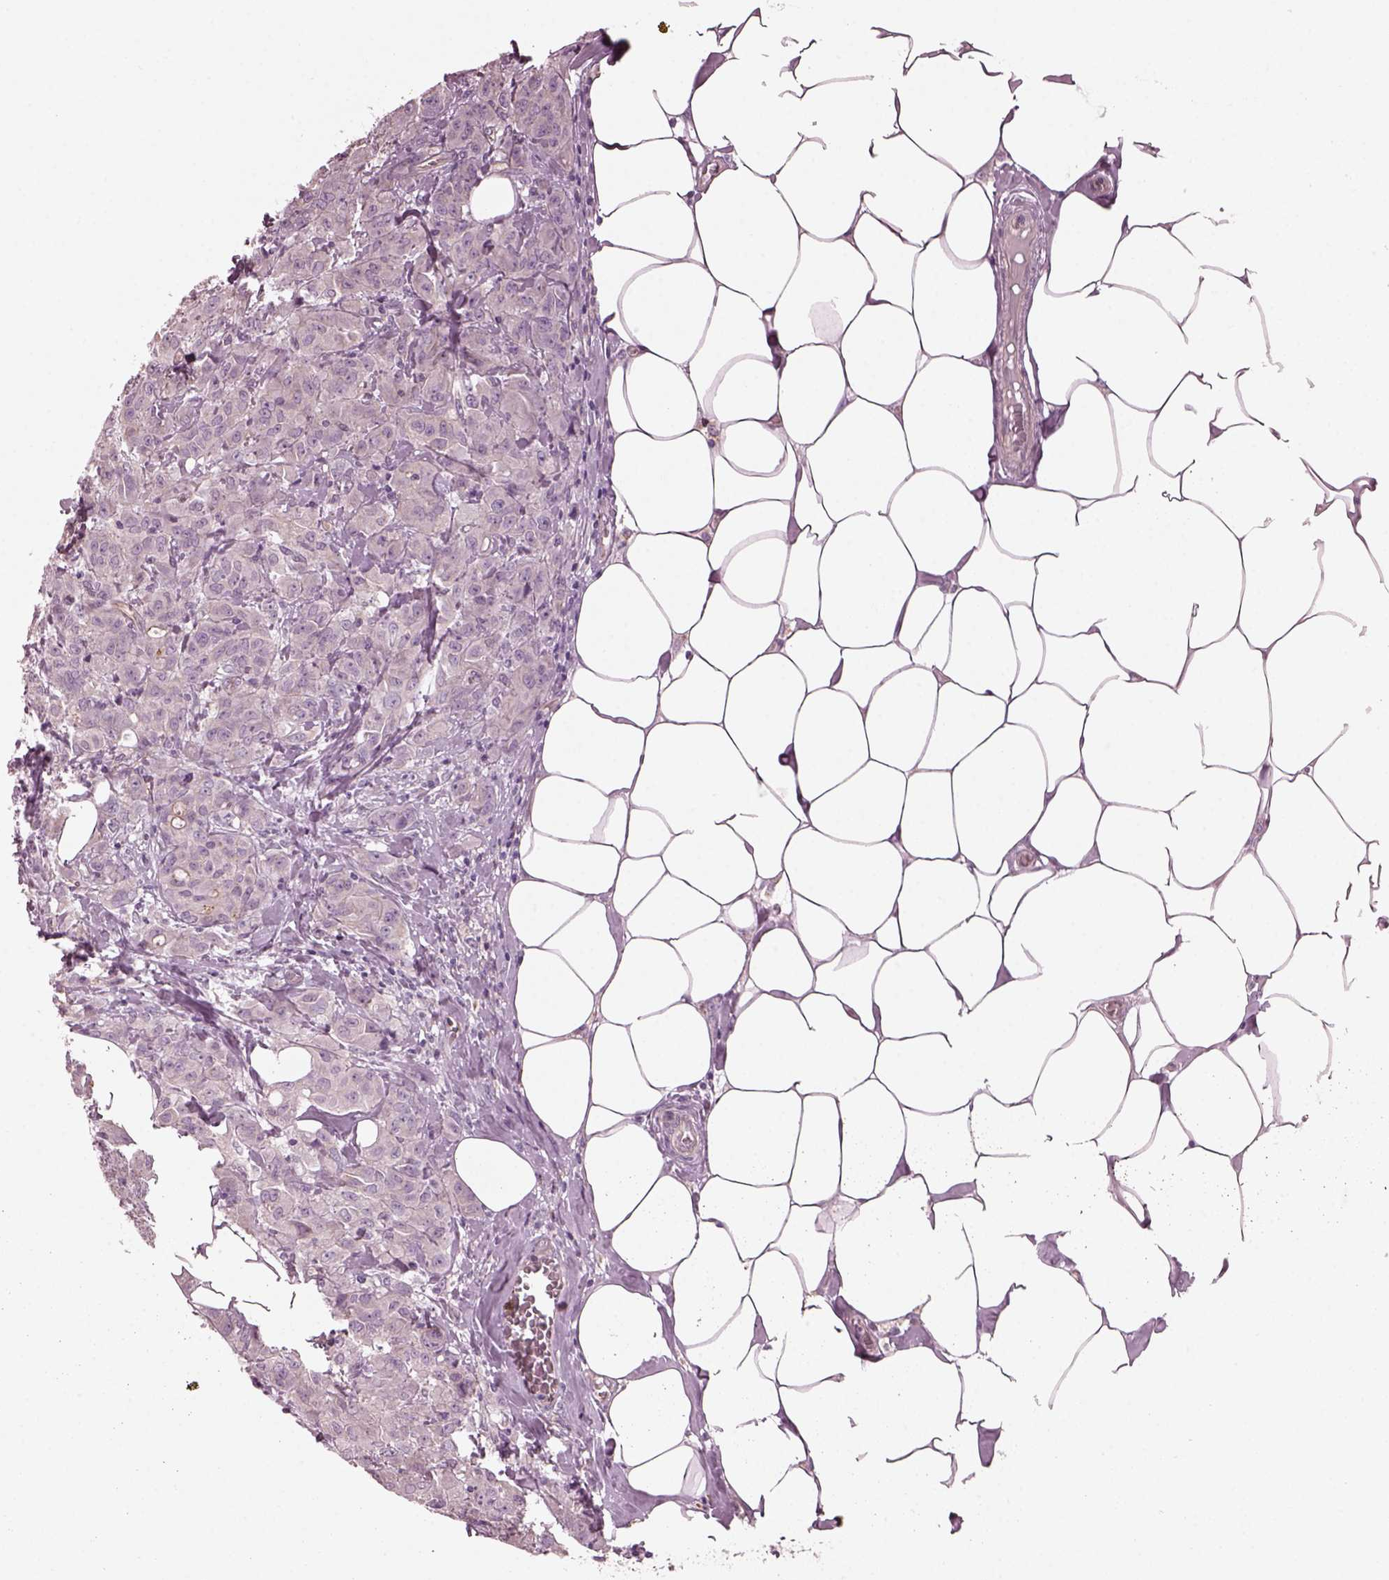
{"staining": {"intensity": "negative", "quantity": "none", "location": "none"}, "tissue": "breast cancer", "cell_type": "Tumor cells", "image_type": "cancer", "snomed": [{"axis": "morphology", "description": "Normal tissue, NOS"}, {"axis": "morphology", "description": "Duct carcinoma"}, {"axis": "topography", "description": "Breast"}], "caption": "This is a histopathology image of immunohistochemistry (IHC) staining of breast cancer (intraductal carcinoma), which shows no expression in tumor cells. Nuclei are stained in blue.", "gene": "ODAD1", "patient": {"sex": "female", "age": 43}}